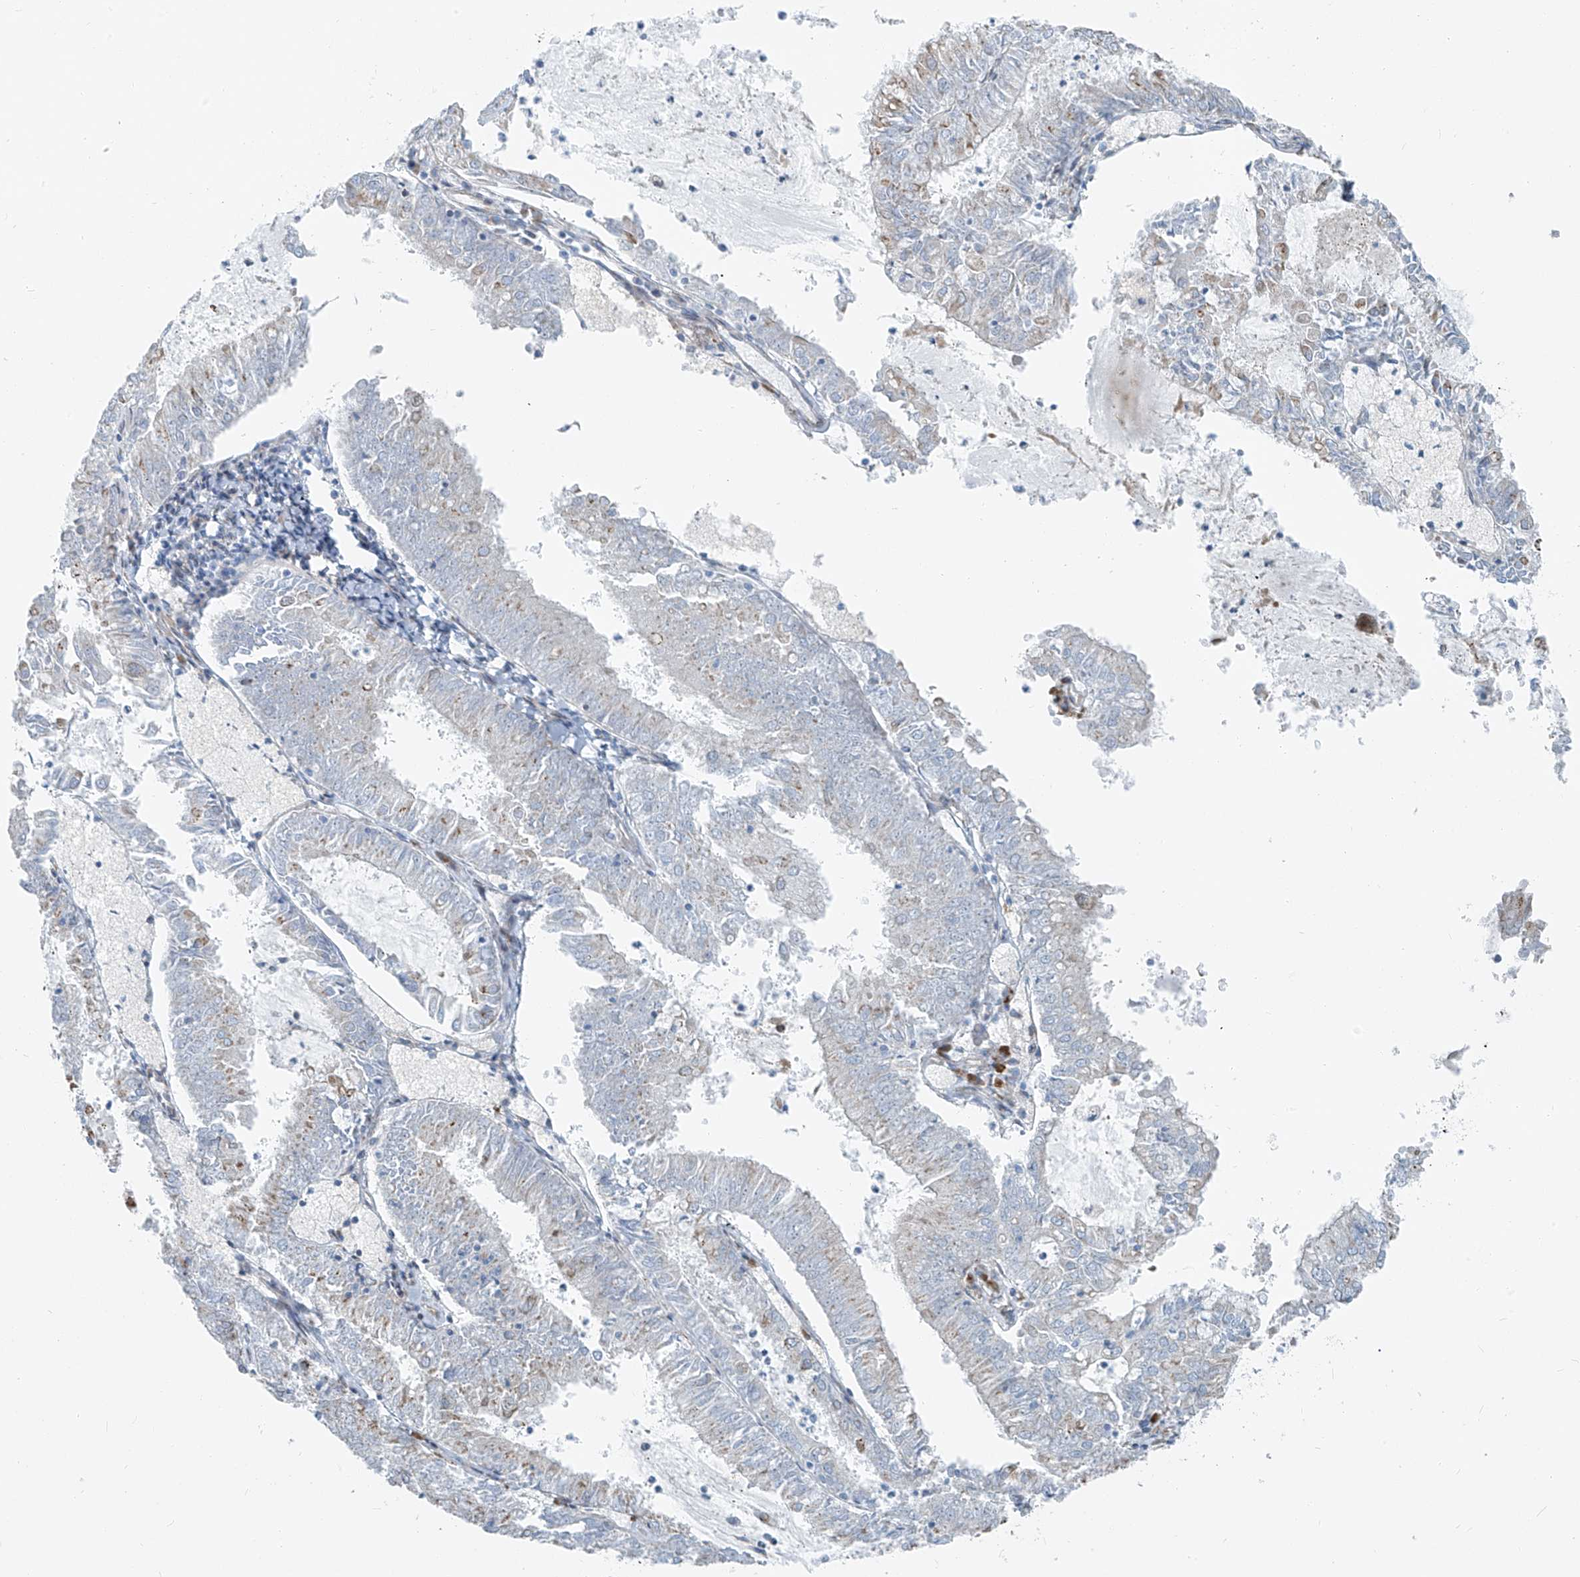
{"staining": {"intensity": "negative", "quantity": "none", "location": "none"}, "tissue": "endometrial cancer", "cell_type": "Tumor cells", "image_type": "cancer", "snomed": [{"axis": "morphology", "description": "Adenocarcinoma, NOS"}, {"axis": "topography", "description": "Endometrium"}], "caption": "Endometrial cancer stained for a protein using IHC demonstrates no staining tumor cells.", "gene": "HIC2", "patient": {"sex": "female", "age": 57}}